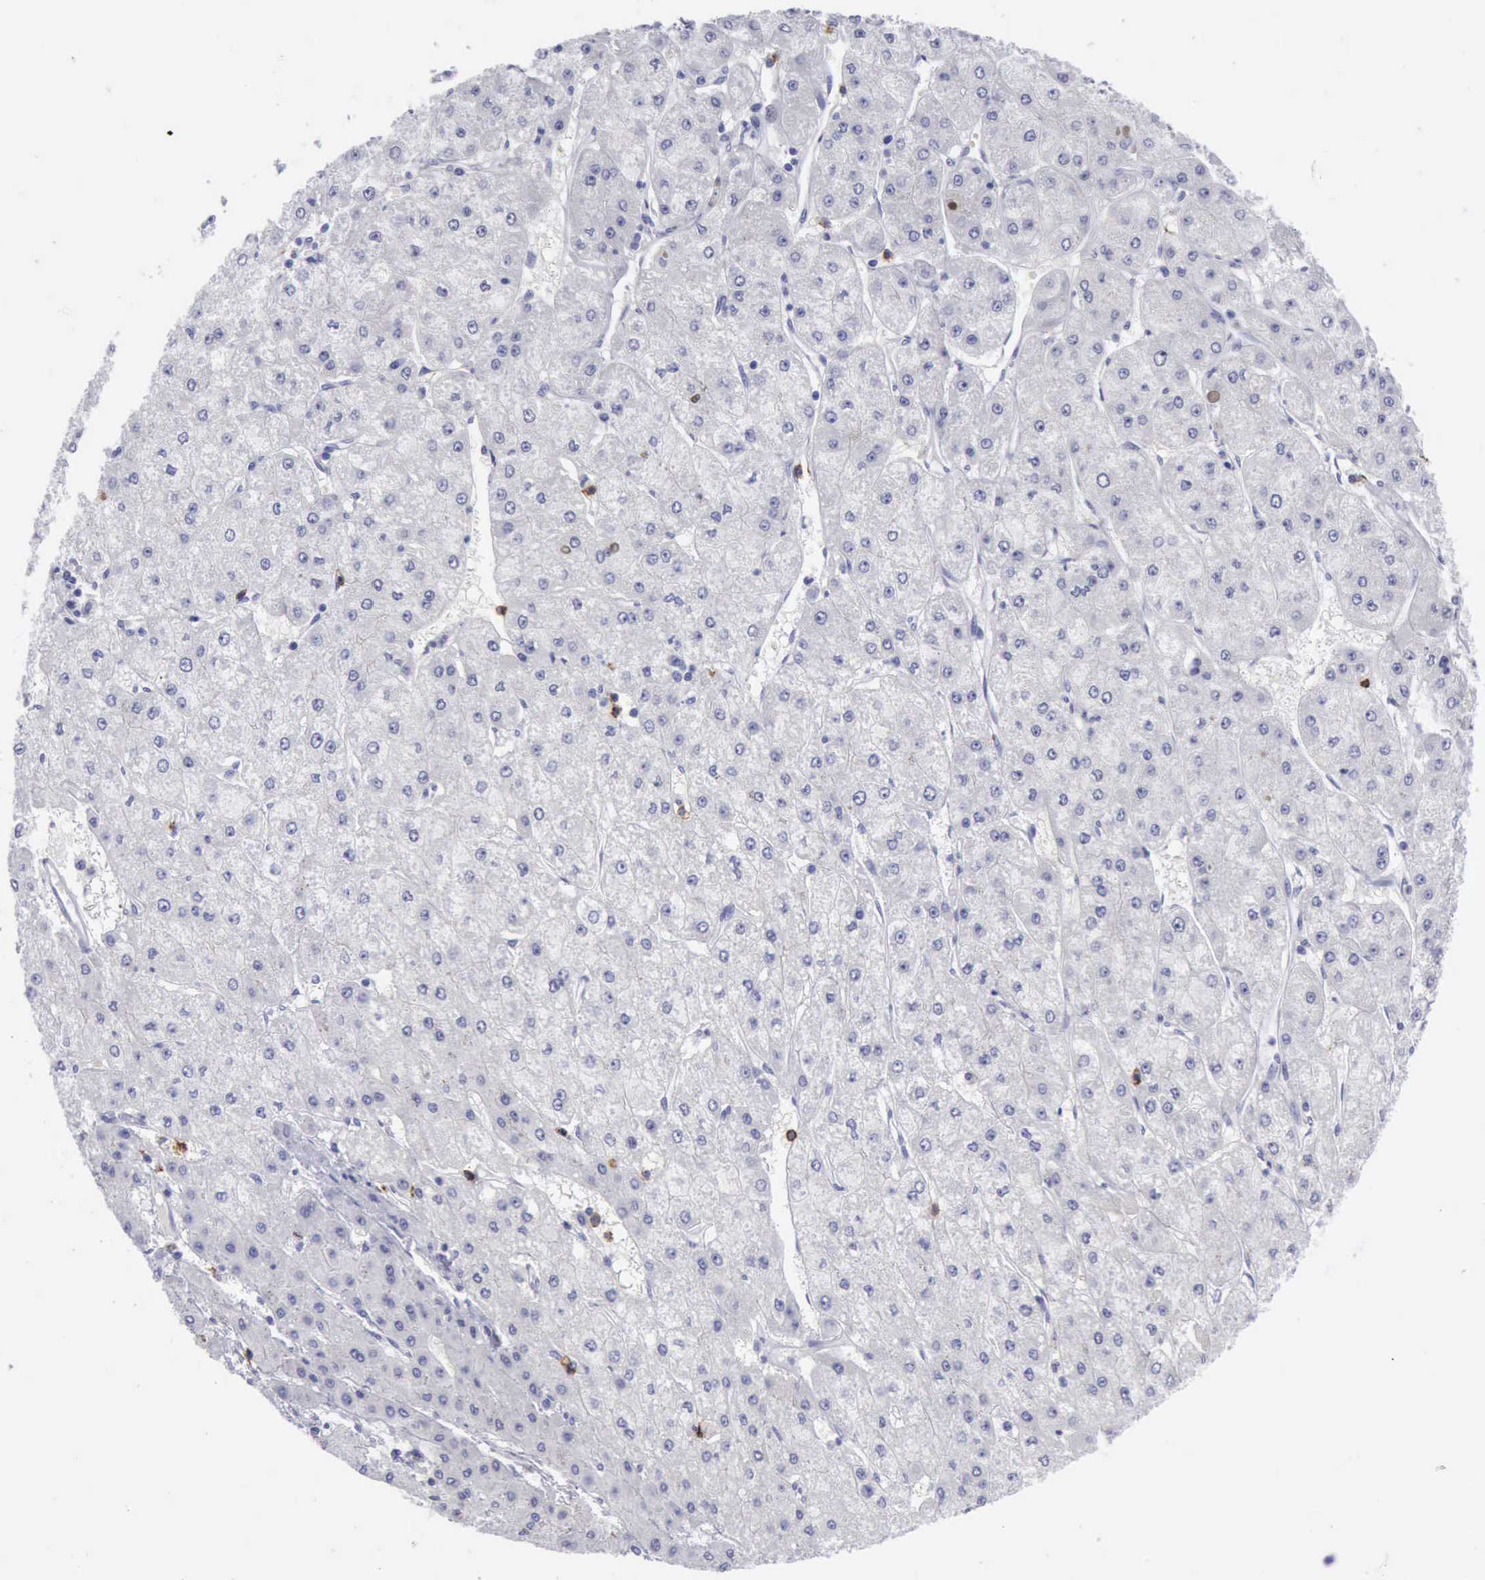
{"staining": {"intensity": "negative", "quantity": "none", "location": "none"}, "tissue": "liver cancer", "cell_type": "Tumor cells", "image_type": "cancer", "snomed": [{"axis": "morphology", "description": "Carcinoma, Hepatocellular, NOS"}, {"axis": "topography", "description": "Liver"}], "caption": "This is an IHC photomicrograph of human liver hepatocellular carcinoma. There is no staining in tumor cells.", "gene": "NCAM1", "patient": {"sex": "female", "age": 52}}